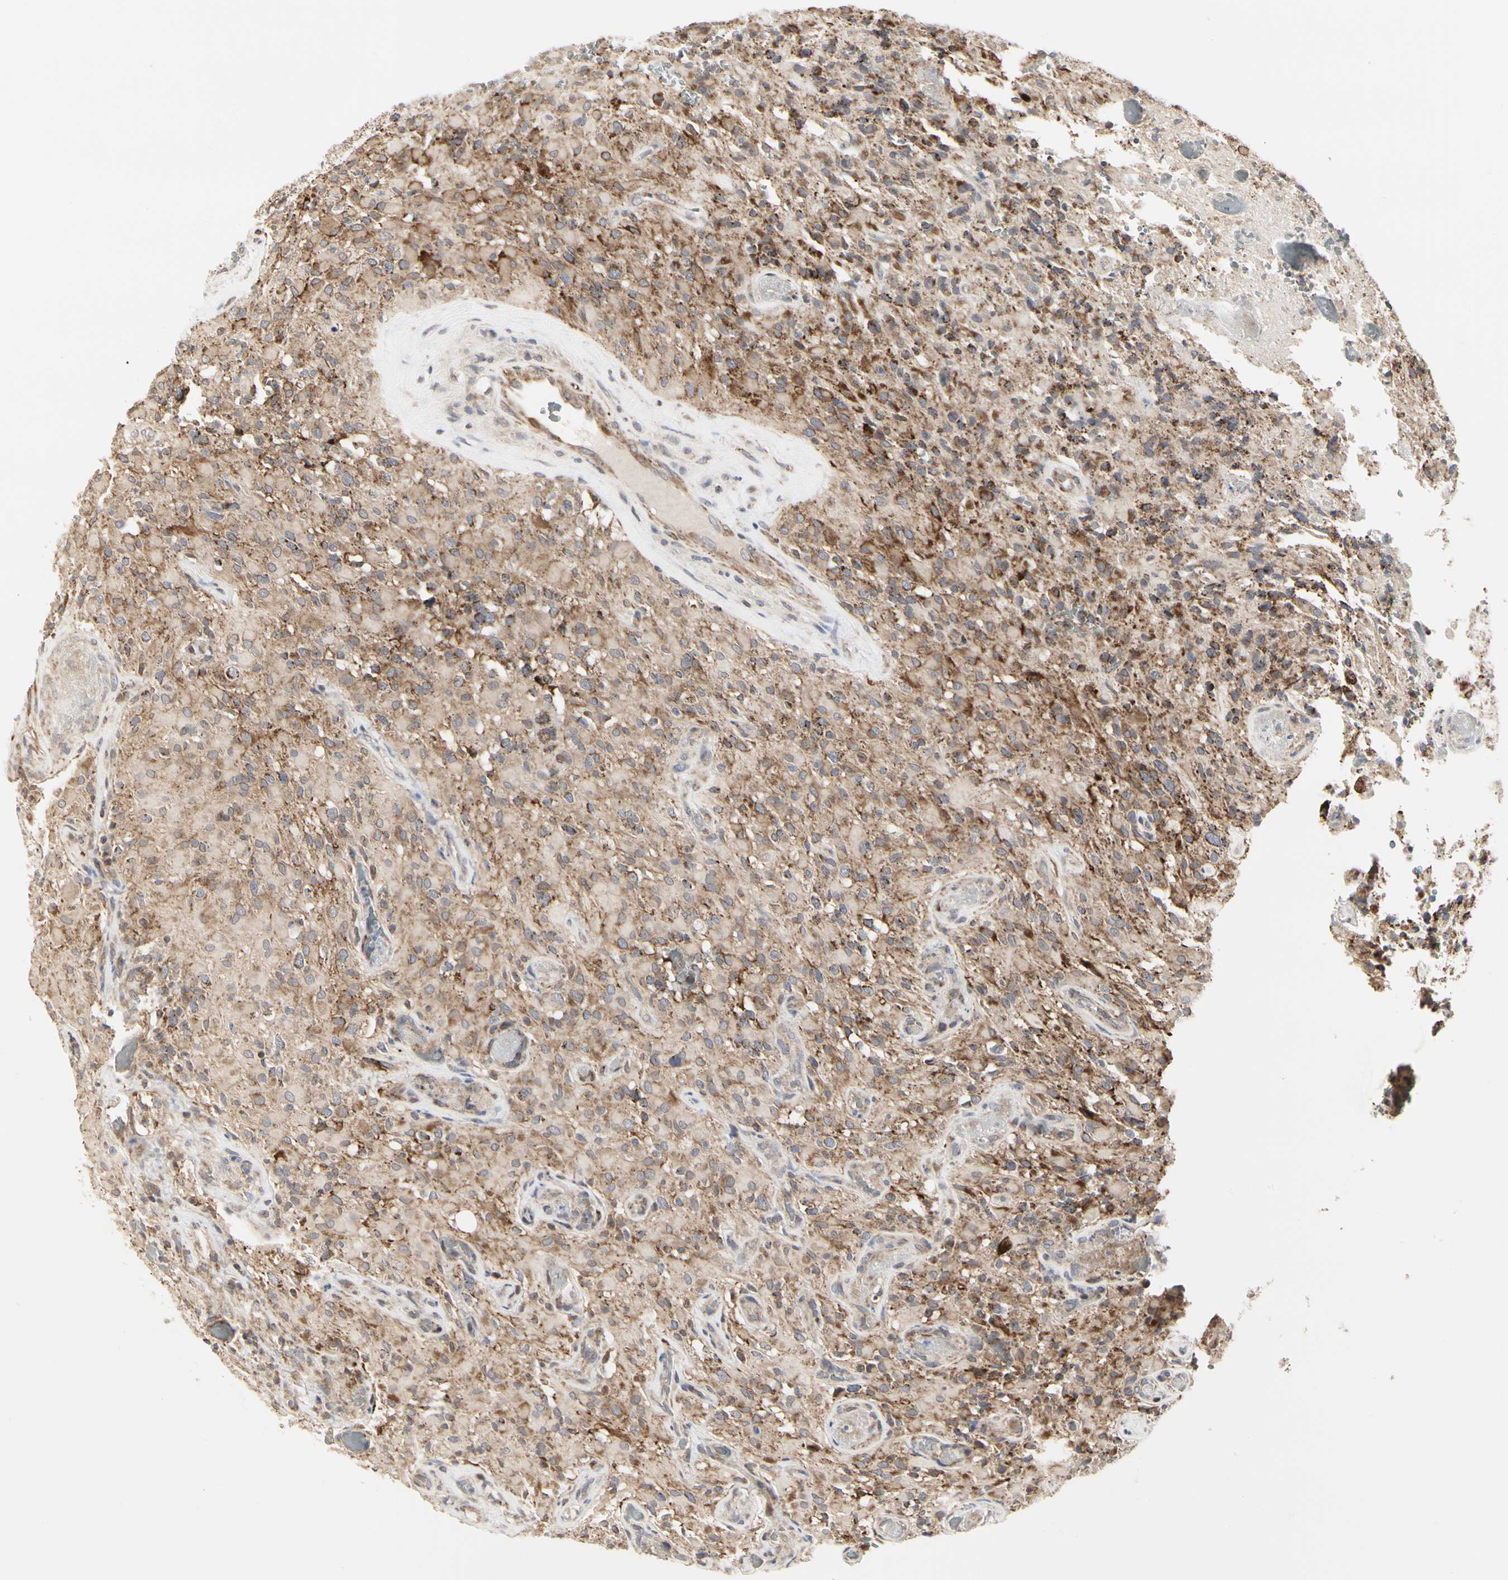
{"staining": {"intensity": "moderate", "quantity": "25%-75%", "location": "cytoplasmic/membranous"}, "tissue": "glioma", "cell_type": "Tumor cells", "image_type": "cancer", "snomed": [{"axis": "morphology", "description": "Glioma, malignant, High grade"}, {"axis": "topography", "description": "Brain"}], "caption": "IHC (DAB) staining of glioma reveals moderate cytoplasmic/membranous protein expression in approximately 25%-75% of tumor cells. (DAB (3,3'-diaminobenzidine) IHC with brightfield microscopy, high magnification).", "gene": "TSKU", "patient": {"sex": "male", "age": 71}}